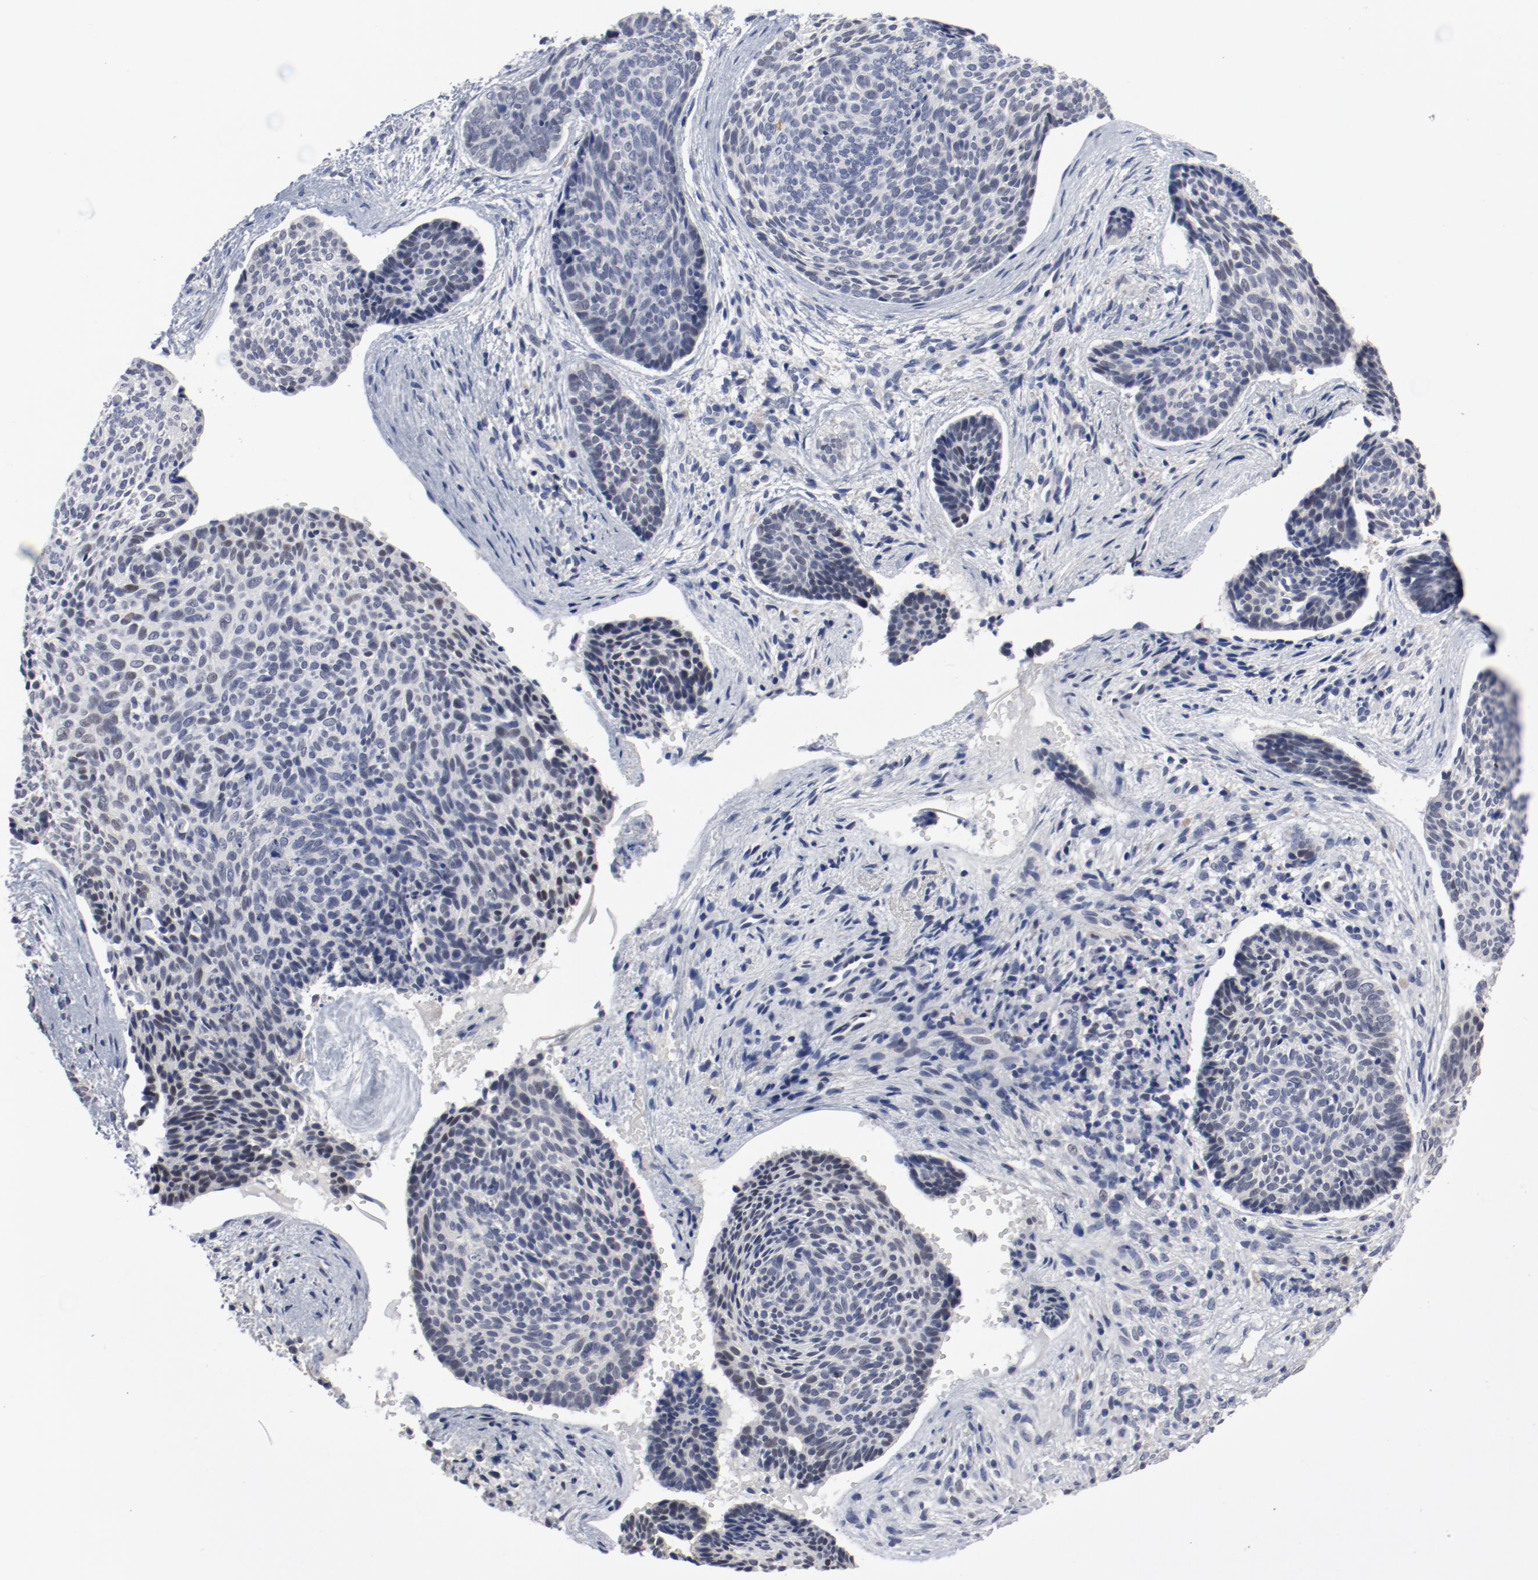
{"staining": {"intensity": "negative", "quantity": "none", "location": "none"}, "tissue": "skin cancer", "cell_type": "Tumor cells", "image_type": "cancer", "snomed": [{"axis": "morphology", "description": "Normal tissue, NOS"}, {"axis": "morphology", "description": "Basal cell carcinoma"}, {"axis": "topography", "description": "Skin"}], "caption": "Tumor cells show no significant protein expression in skin cancer. (Immunohistochemistry, brightfield microscopy, high magnification).", "gene": "ANKLE2", "patient": {"sex": "female", "age": 57}}